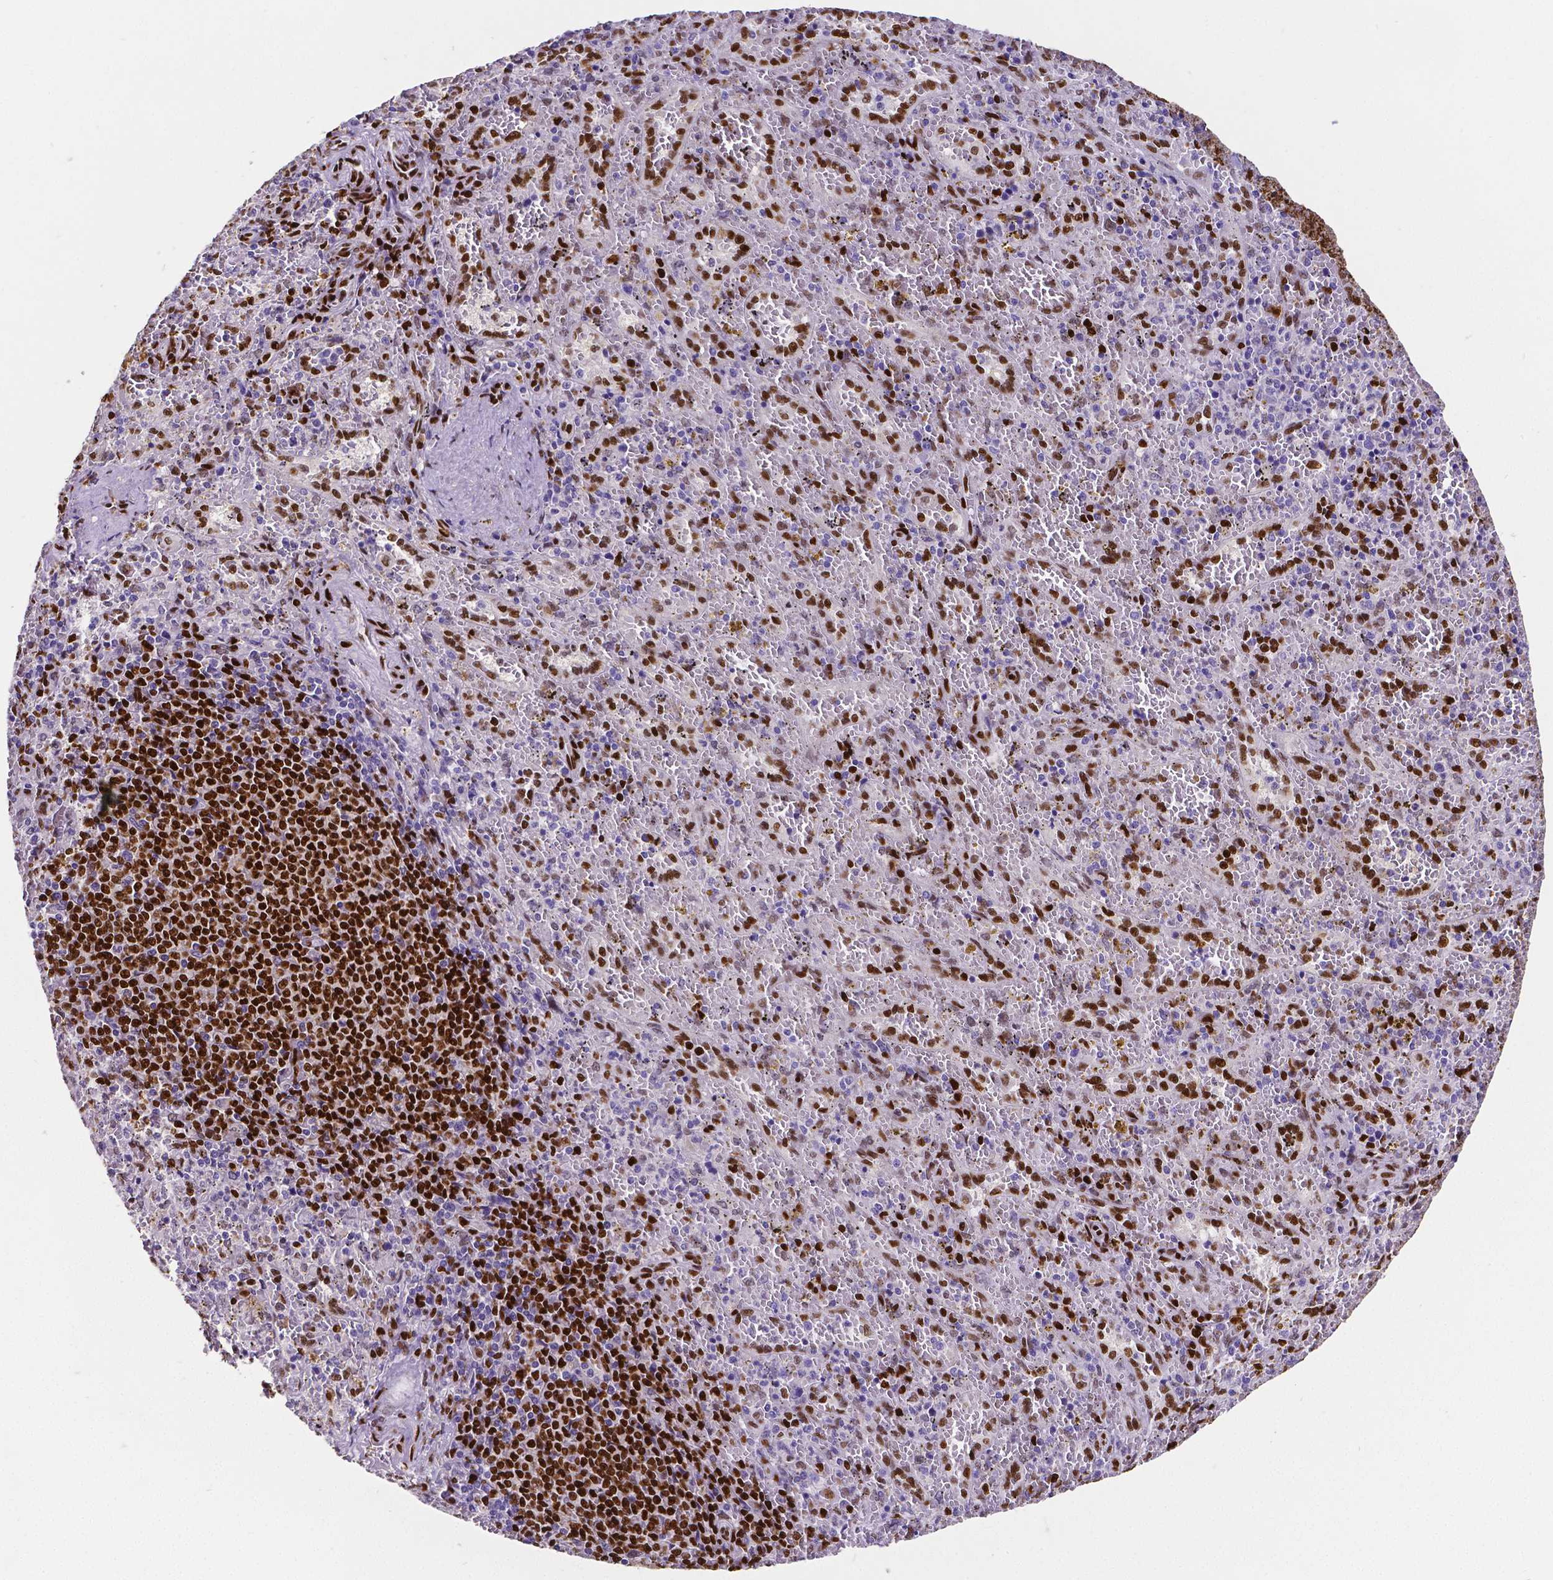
{"staining": {"intensity": "strong", "quantity": "25%-75%", "location": "nuclear"}, "tissue": "spleen", "cell_type": "Cells in red pulp", "image_type": "normal", "snomed": [{"axis": "morphology", "description": "Normal tissue, NOS"}, {"axis": "topography", "description": "Spleen"}], "caption": "Immunohistochemistry (IHC) (DAB) staining of benign spleen exhibits strong nuclear protein expression in about 25%-75% of cells in red pulp. (Stains: DAB (3,3'-diaminobenzidine) in brown, nuclei in blue, Microscopy: brightfield microscopy at high magnification).", "gene": "MEF2C", "patient": {"sex": "female", "age": 50}}